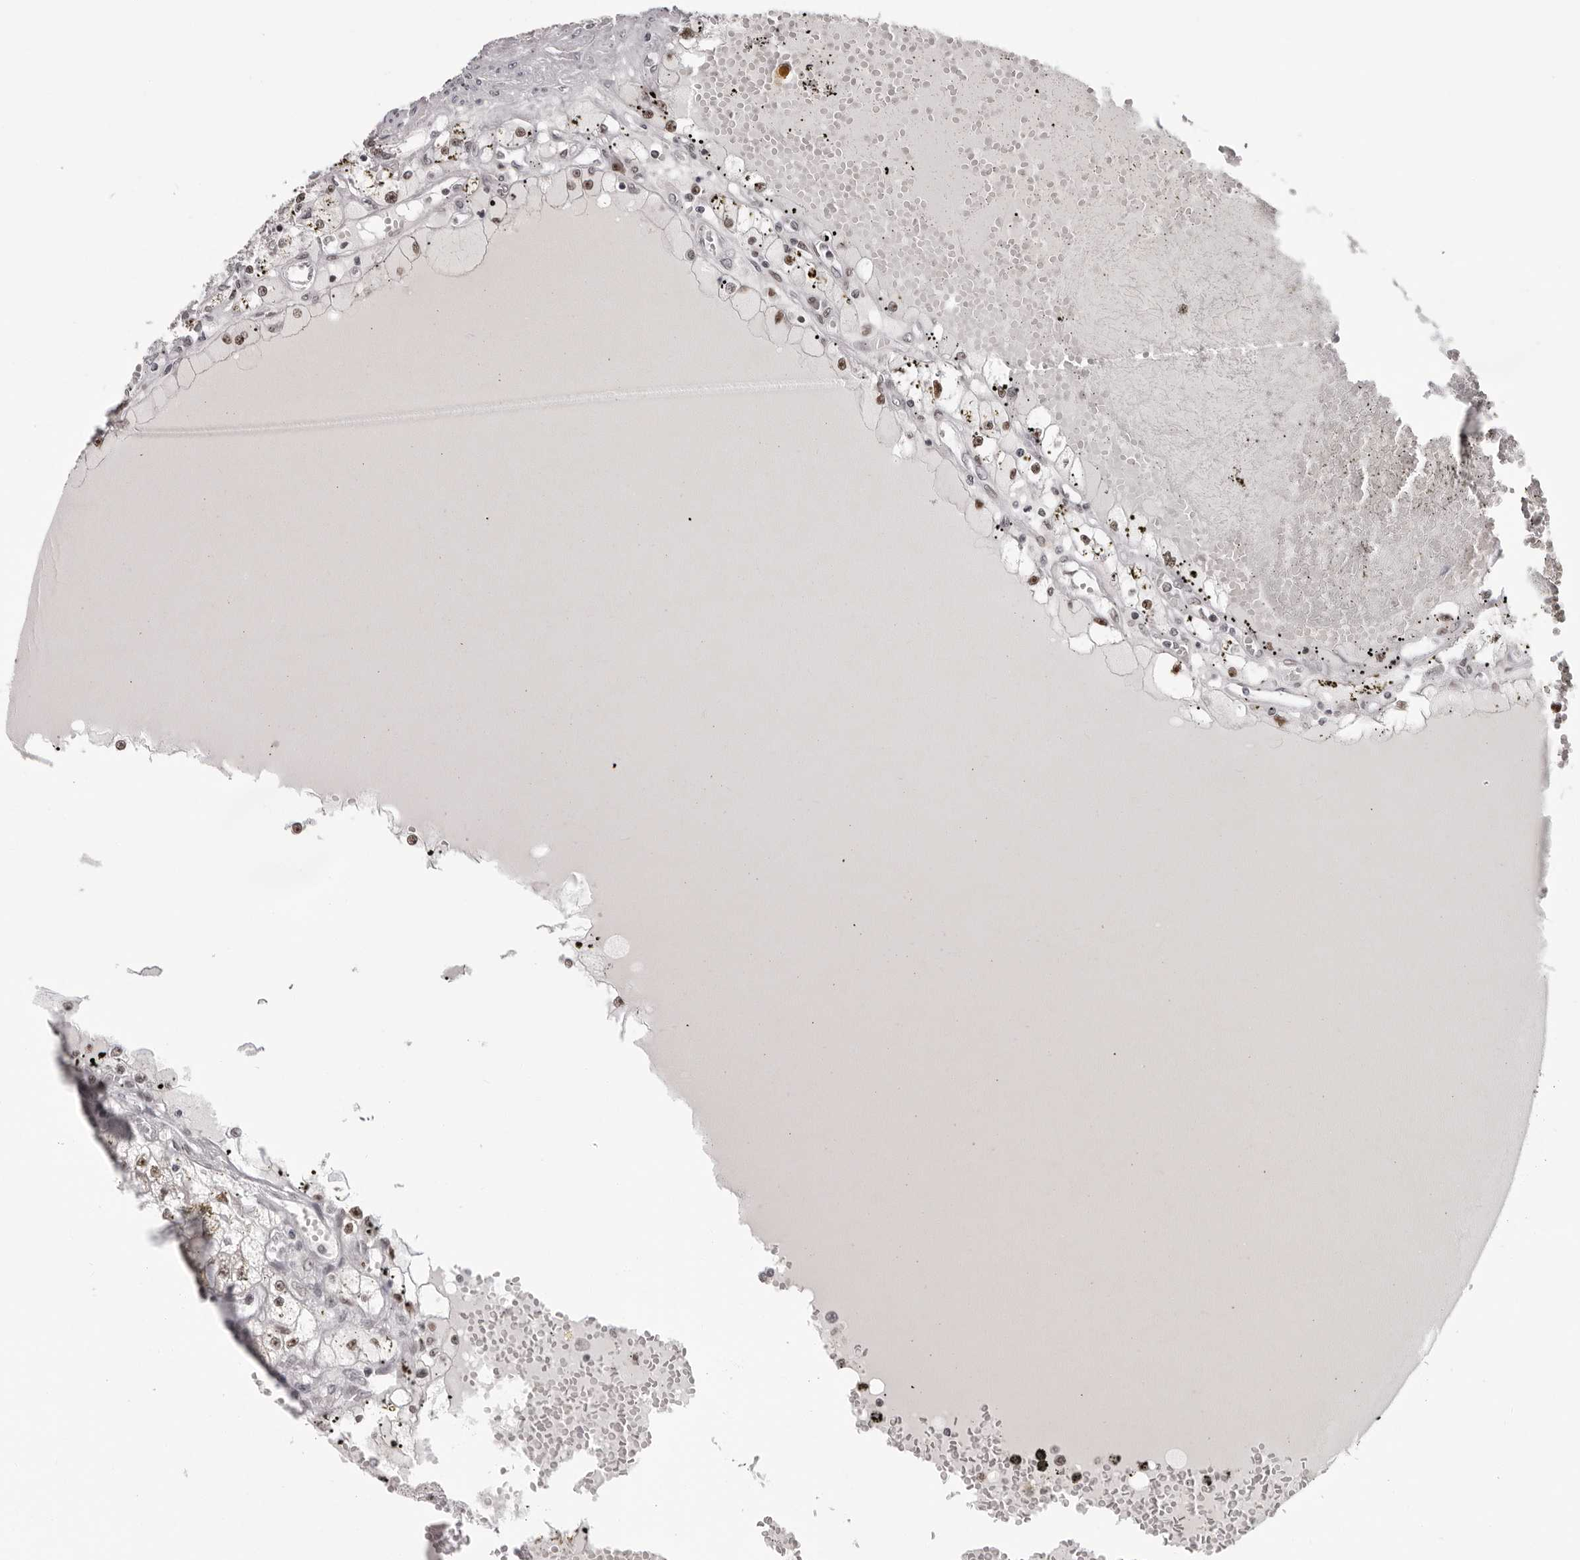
{"staining": {"intensity": "moderate", "quantity": "<25%", "location": "nuclear"}, "tissue": "renal cancer", "cell_type": "Tumor cells", "image_type": "cancer", "snomed": [{"axis": "morphology", "description": "Adenocarcinoma, NOS"}, {"axis": "topography", "description": "Kidney"}], "caption": "Protein staining shows moderate nuclear expression in approximately <25% of tumor cells in renal cancer.", "gene": "HEXIM2", "patient": {"sex": "male", "age": 56}}